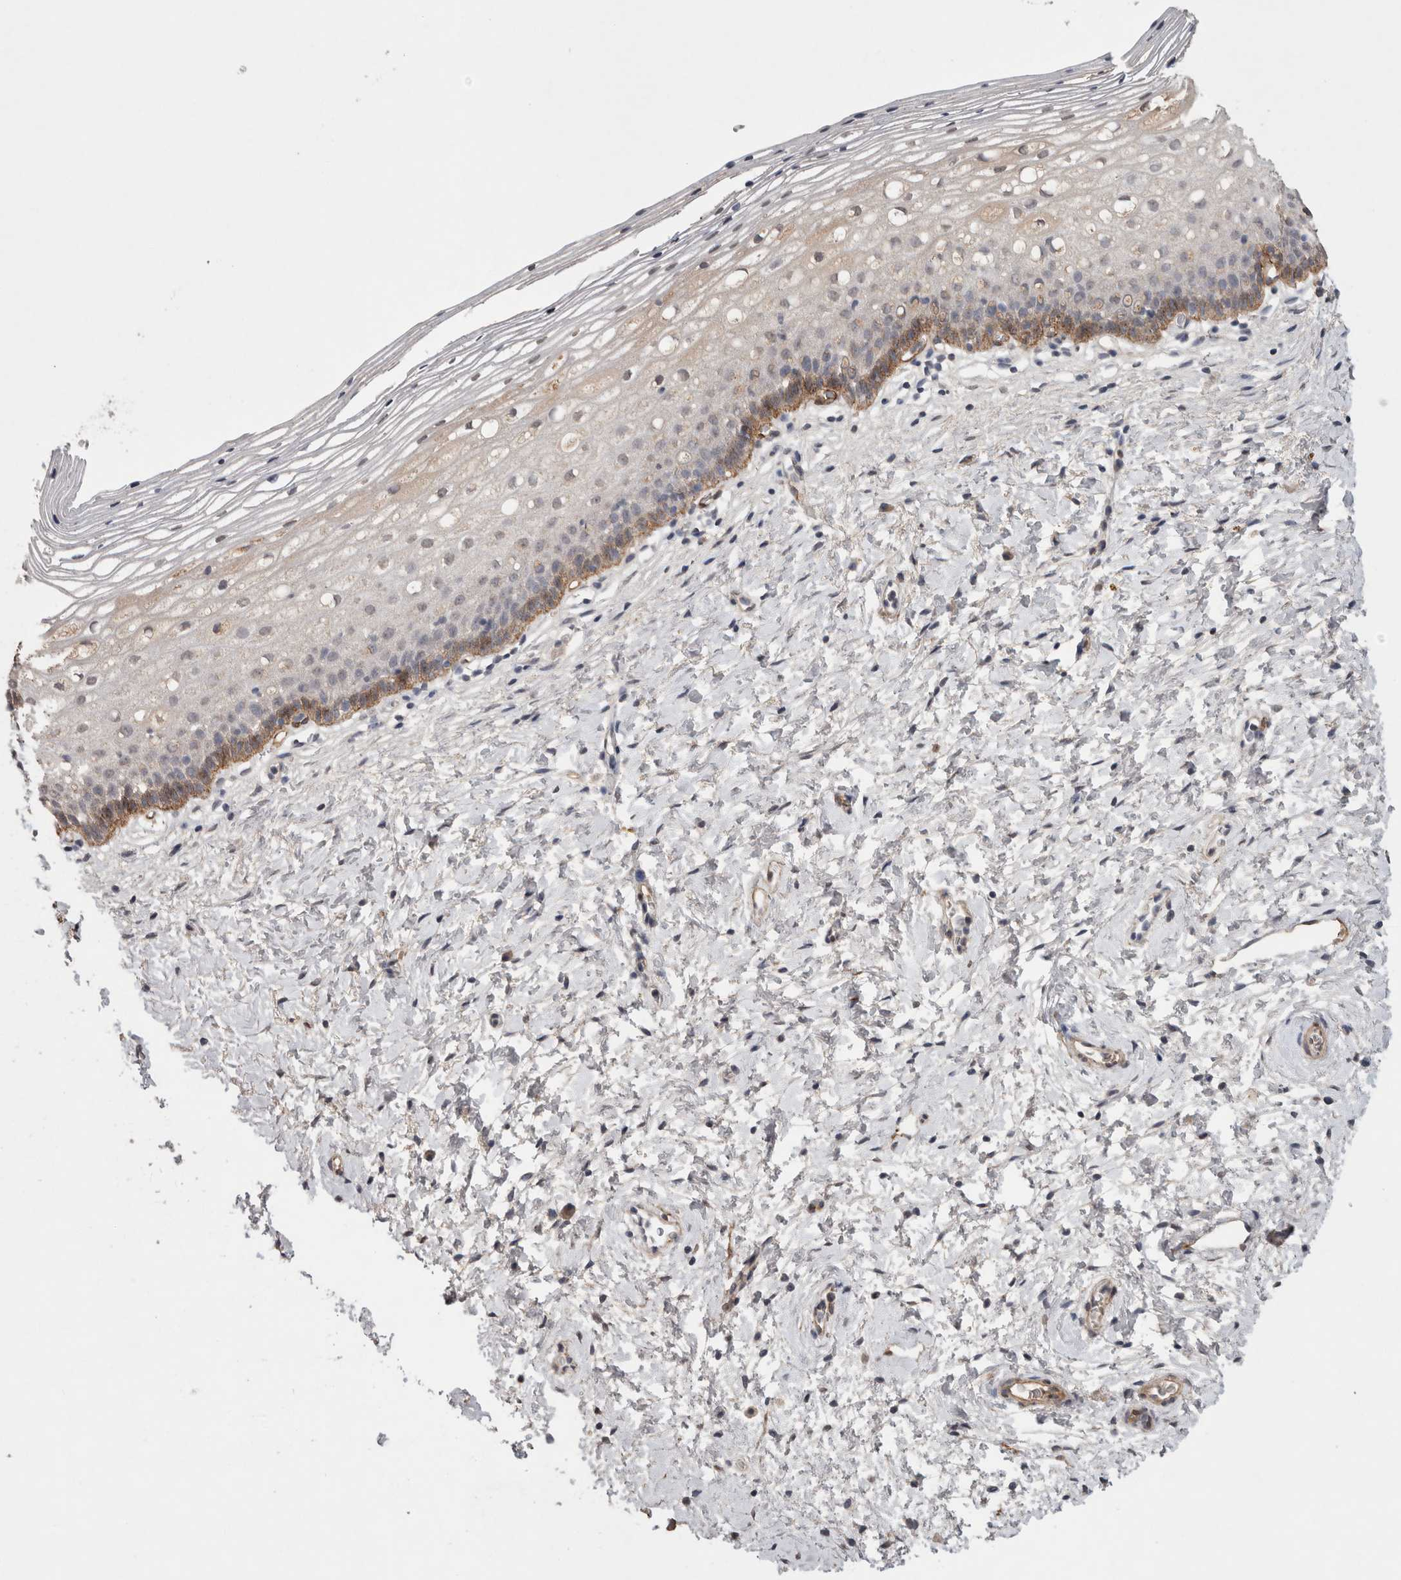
{"staining": {"intensity": "strong", "quantity": "<25%", "location": "cytoplasmic/membranous"}, "tissue": "cervix", "cell_type": "Squamous epithelial cells", "image_type": "normal", "snomed": [{"axis": "morphology", "description": "Normal tissue, NOS"}, {"axis": "topography", "description": "Cervix"}], "caption": "A brown stain highlights strong cytoplasmic/membranous staining of a protein in squamous epithelial cells of normal cervix.", "gene": "CDH13", "patient": {"sex": "female", "age": 72}}